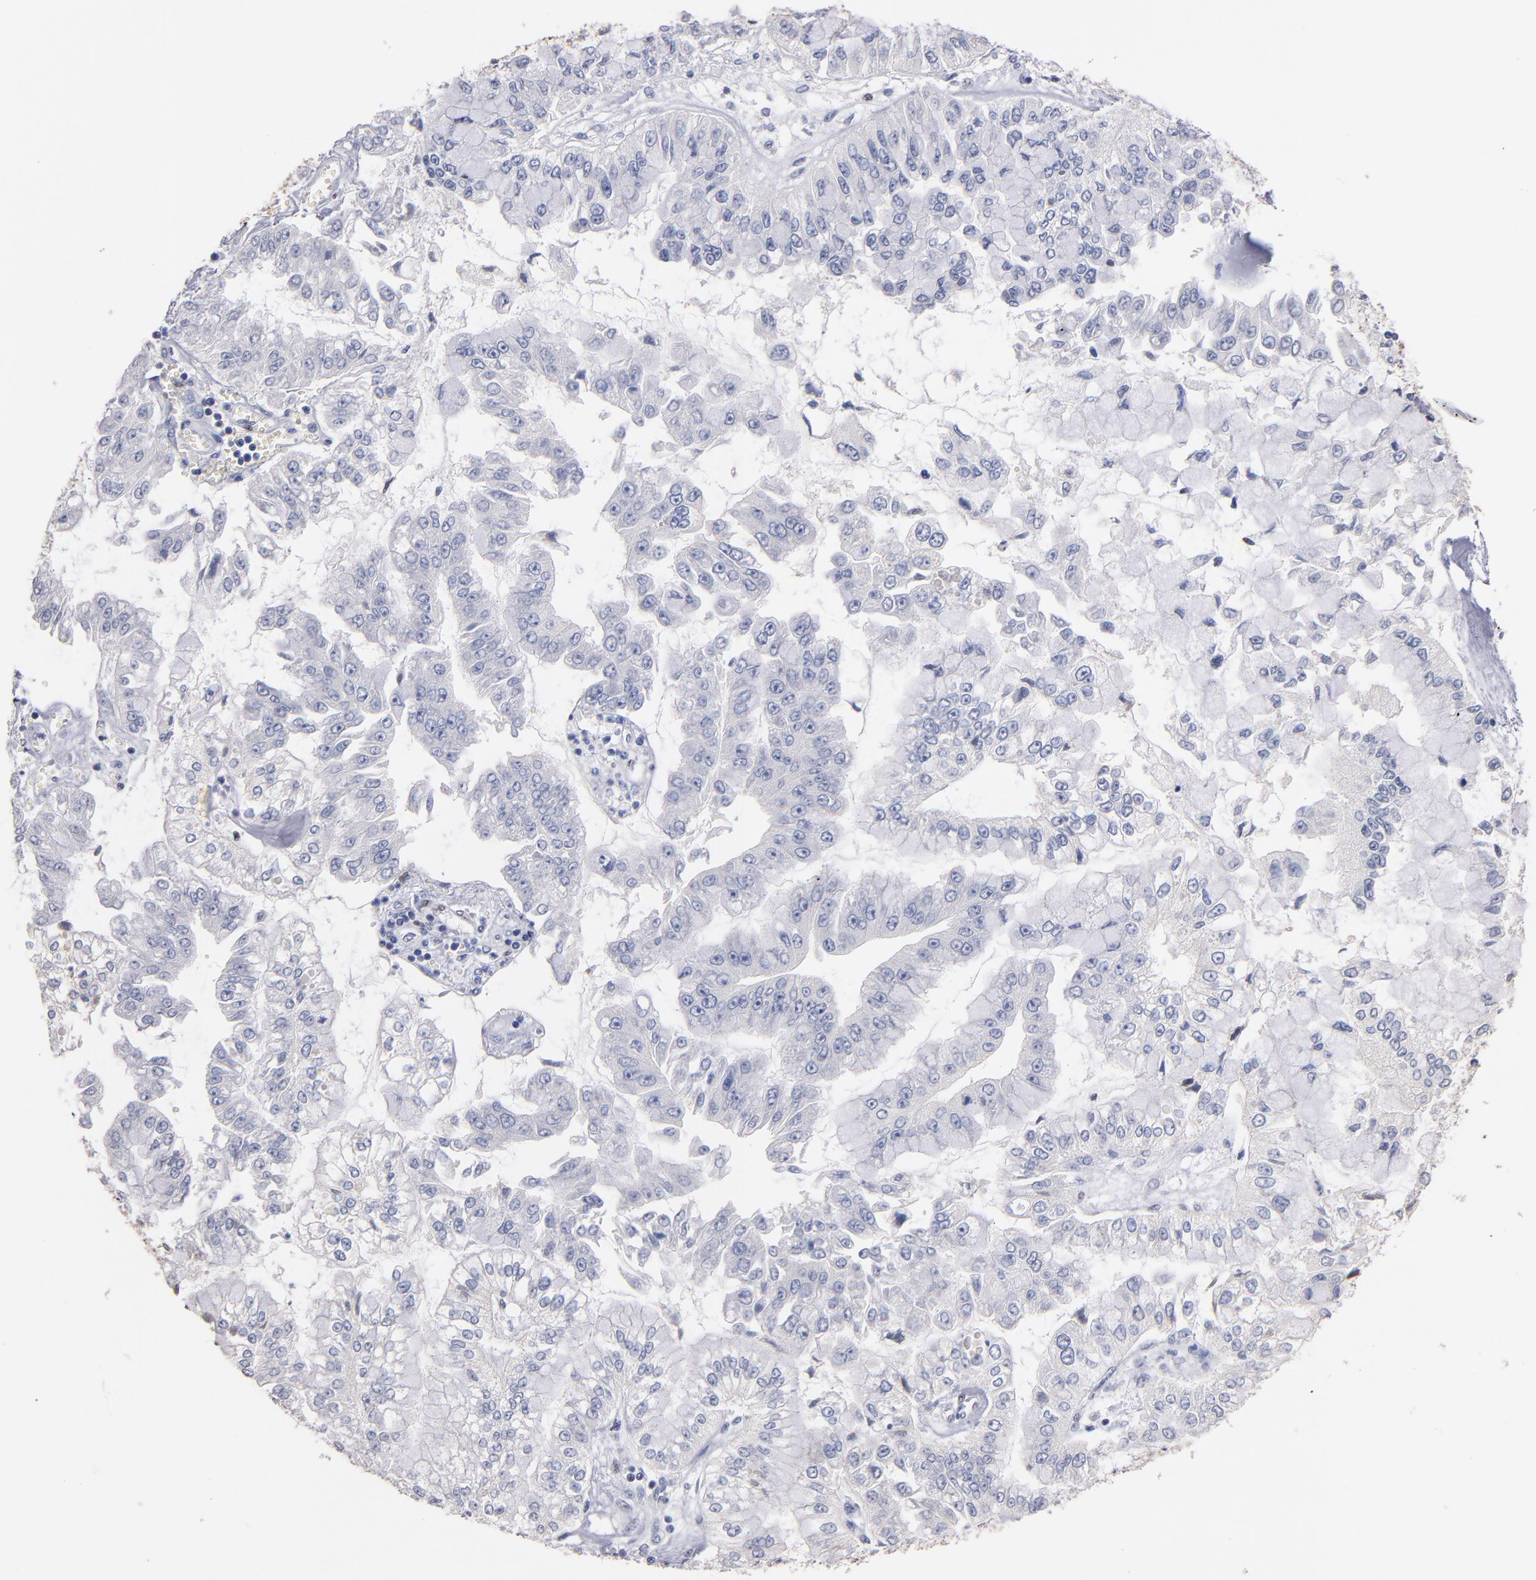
{"staining": {"intensity": "negative", "quantity": "none", "location": "none"}, "tissue": "liver cancer", "cell_type": "Tumor cells", "image_type": "cancer", "snomed": [{"axis": "morphology", "description": "Cholangiocarcinoma"}, {"axis": "topography", "description": "Liver"}], "caption": "Tumor cells are negative for brown protein staining in cholangiocarcinoma (liver).", "gene": "RAF1", "patient": {"sex": "female", "age": 79}}